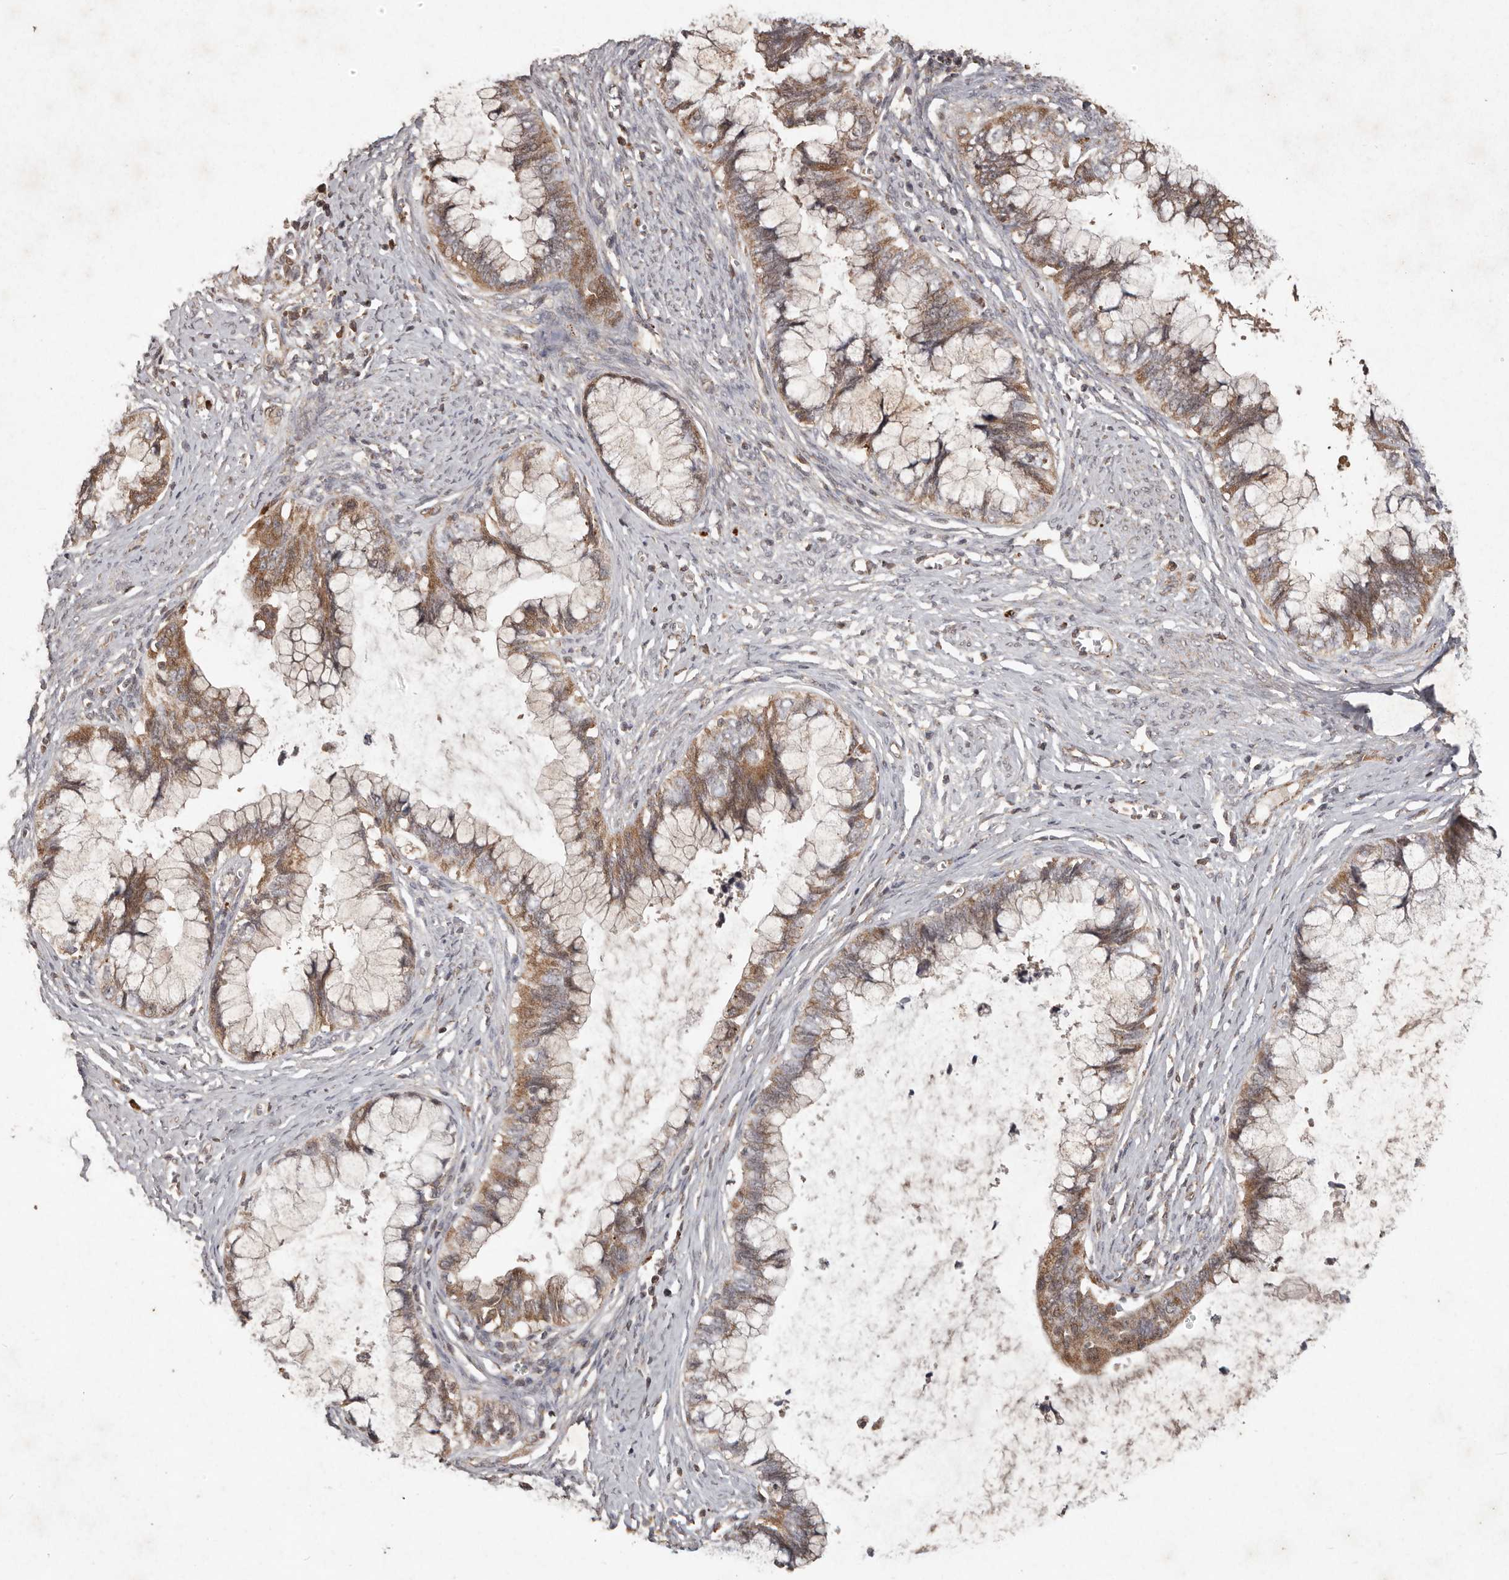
{"staining": {"intensity": "moderate", "quantity": ">75%", "location": "cytoplasmic/membranous"}, "tissue": "cervical cancer", "cell_type": "Tumor cells", "image_type": "cancer", "snomed": [{"axis": "morphology", "description": "Adenocarcinoma, NOS"}, {"axis": "topography", "description": "Cervix"}], "caption": "A brown stain shows moderate cytoplasmic/membranous expression of a protein in cervical cancer tumor cells.", "gene": "PLOD2", "patient": {"sex": "female", "age": 44}}